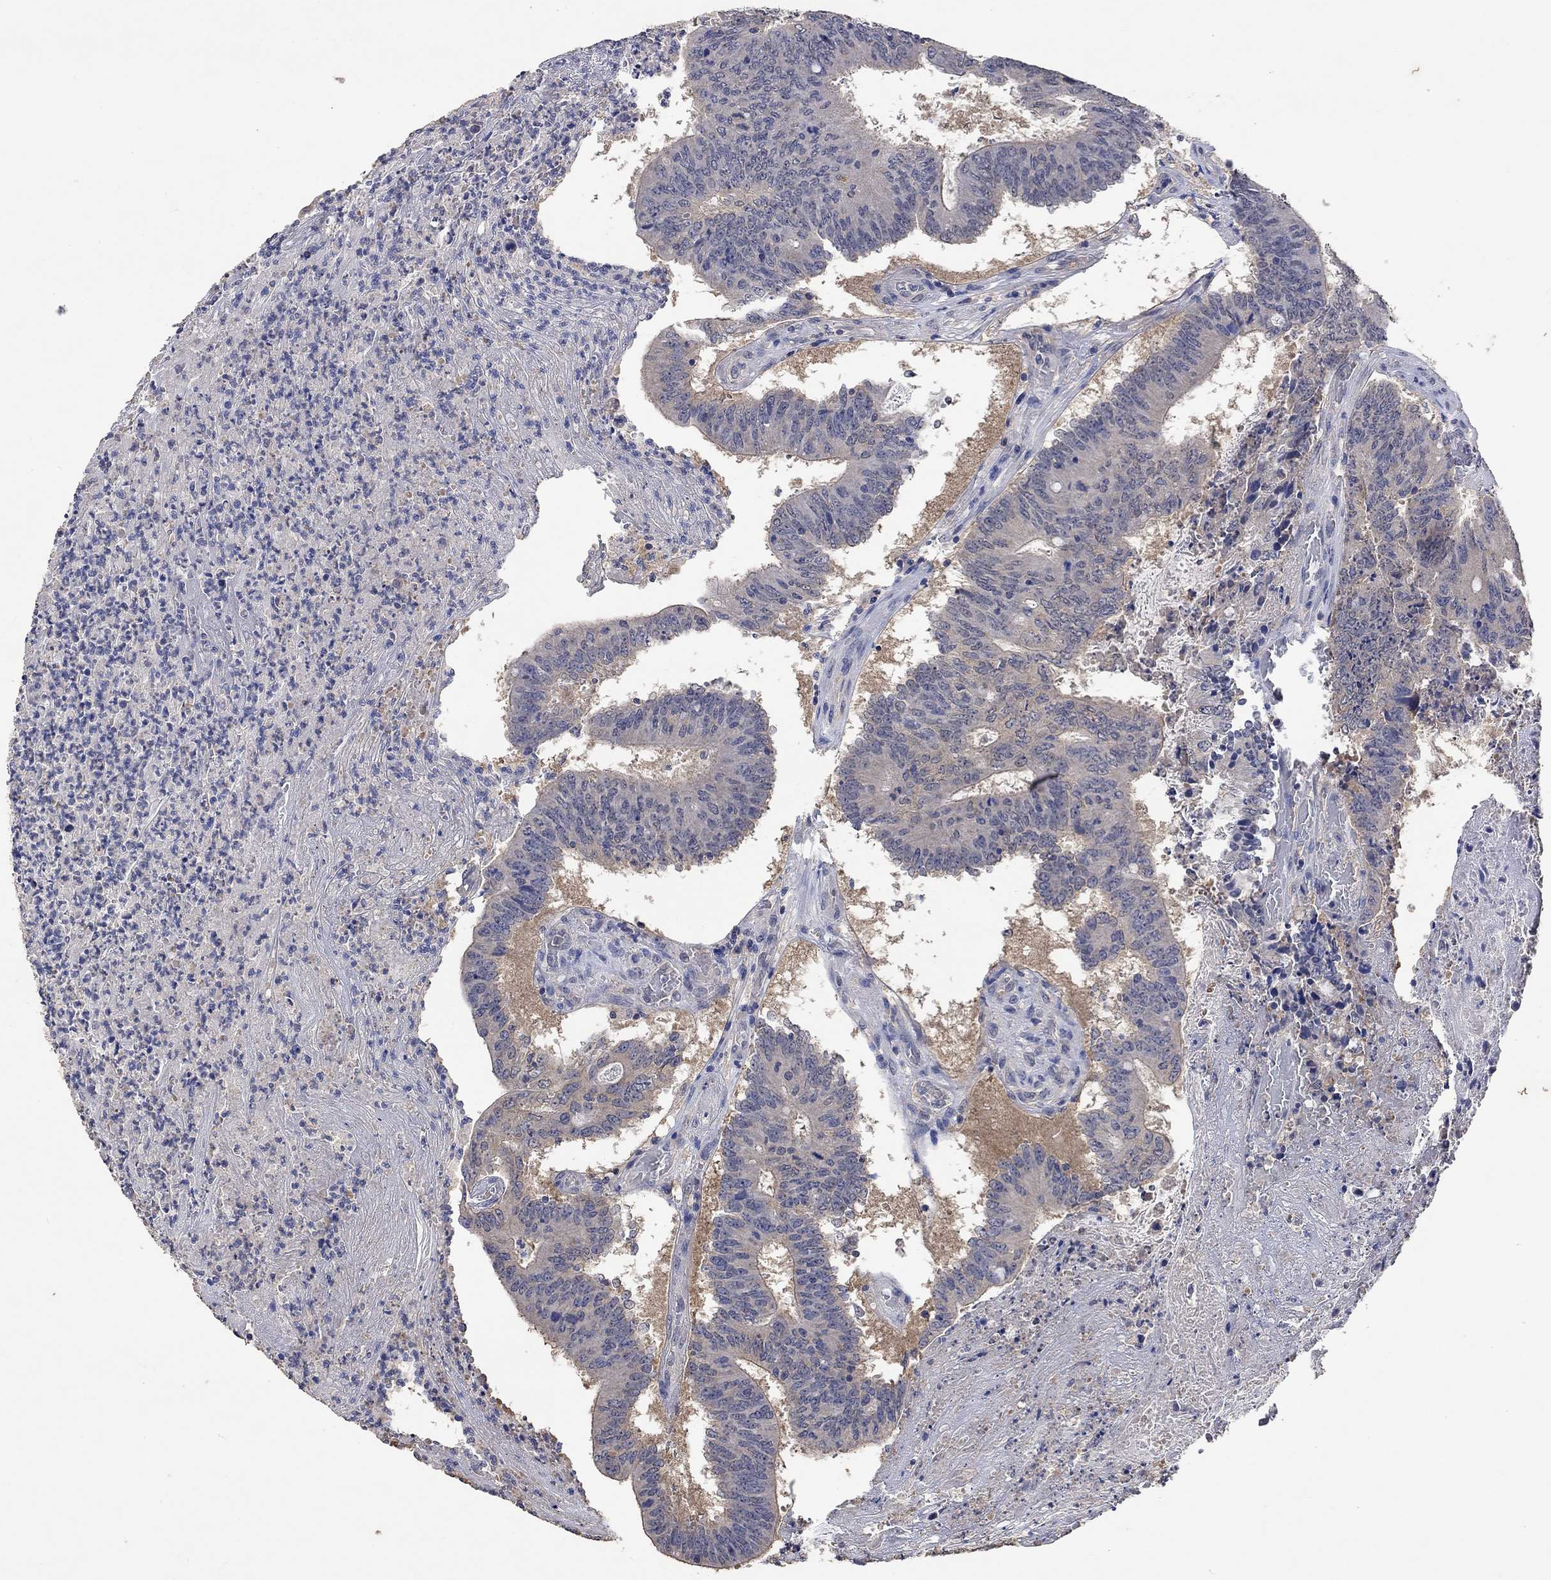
{"staining": {"intensity": "negative", "quantity": "none", "location": "none"}, "tissue": "colorectal cancer", "cell_type": "Tumor cells", "image_type": "cancer", "snomed": [{"axis": "morphology", "description": "Adenocarcinoma, NOS"}, {"axis": "topography", "description": "Colon"}], "caption": "An immunohistochemistry photomicrograph of adenocarcinoma (colorectal) is shown. There is no staining in tumor cells of adenocarcinoma (colorectal).", "gene": "PTPN20", "patient": {"sex": "female", "age": 70}}